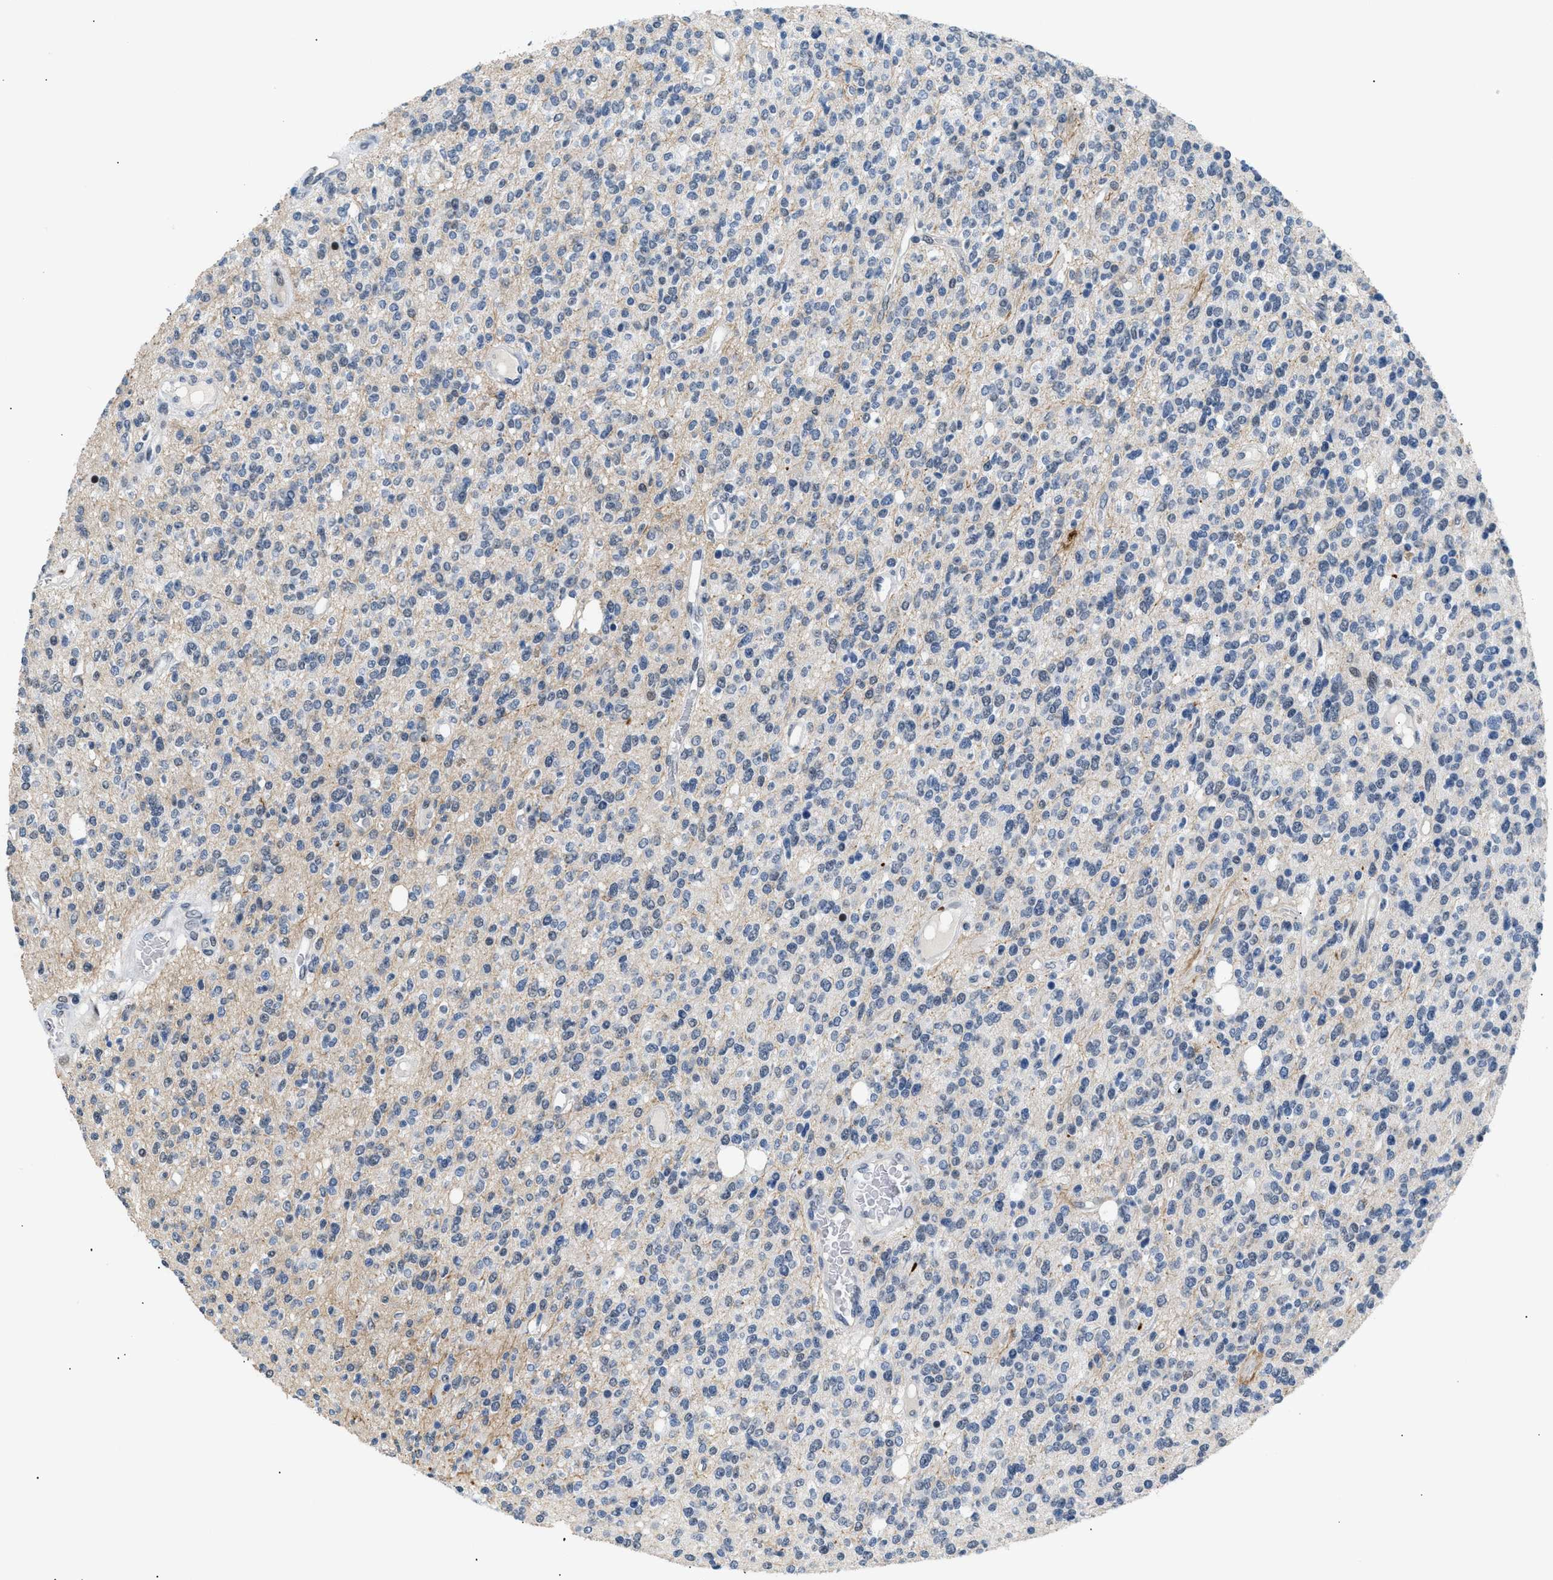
{"staining": {"intensity": "negative", "quantity": "none", "location": "none"}, "tissue": "glioma", "cell_type": "Tumor cells", "image_type": "cancer", "snomed": [{"axis": "morphology", "description": "Glioma, malignant, High grade"}, {"axis": "topography", "description": "Brain"}], "caption": "DAB (3,3'-diaminobenzidine) immunohistochemical staining of human high-grade glioma (malignant) demonstrates no significant expression in tumor cells. (Brightfield microscopy of DAB immunohistochemistry at high magnification).", "gene": "KCNC3", "patient": {"sex": "male", "age": 34}}